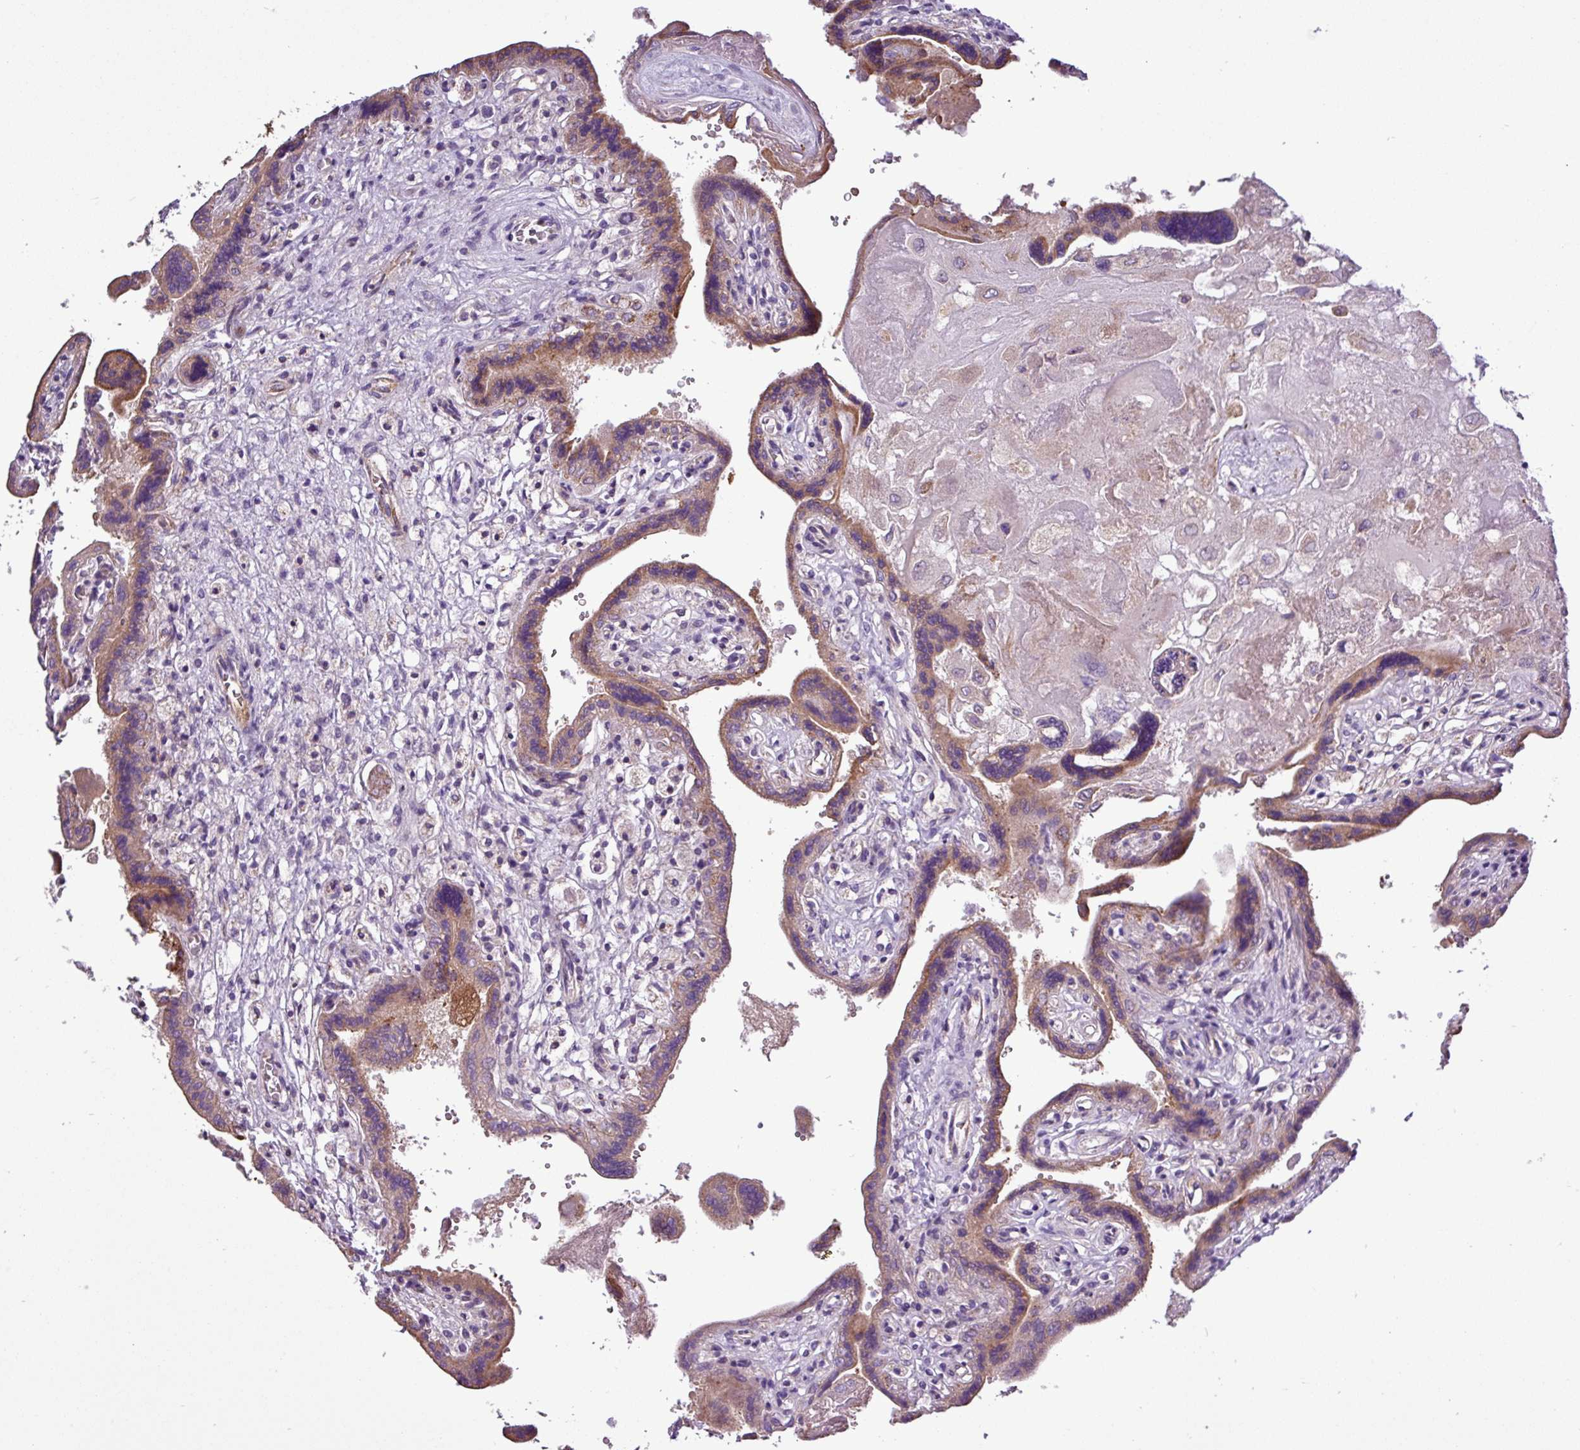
{"staining": {"intensity": "negative", "quantity": "none", "location": "none"}, "tissue": "placenta", "cell_type": "Decidual cells", "image_type": "normal", "snomed": [{"axis": "morphology", "description": "Normal tissue, NOS"}, {"axis": "topography", "description": "Placenta"}], "caption": "Histopathology image shows no significant protein staining in decidual cells of unremarkable placenta.", "gene": "CWH43", "patient": {"sex": "female", "age": 37}}